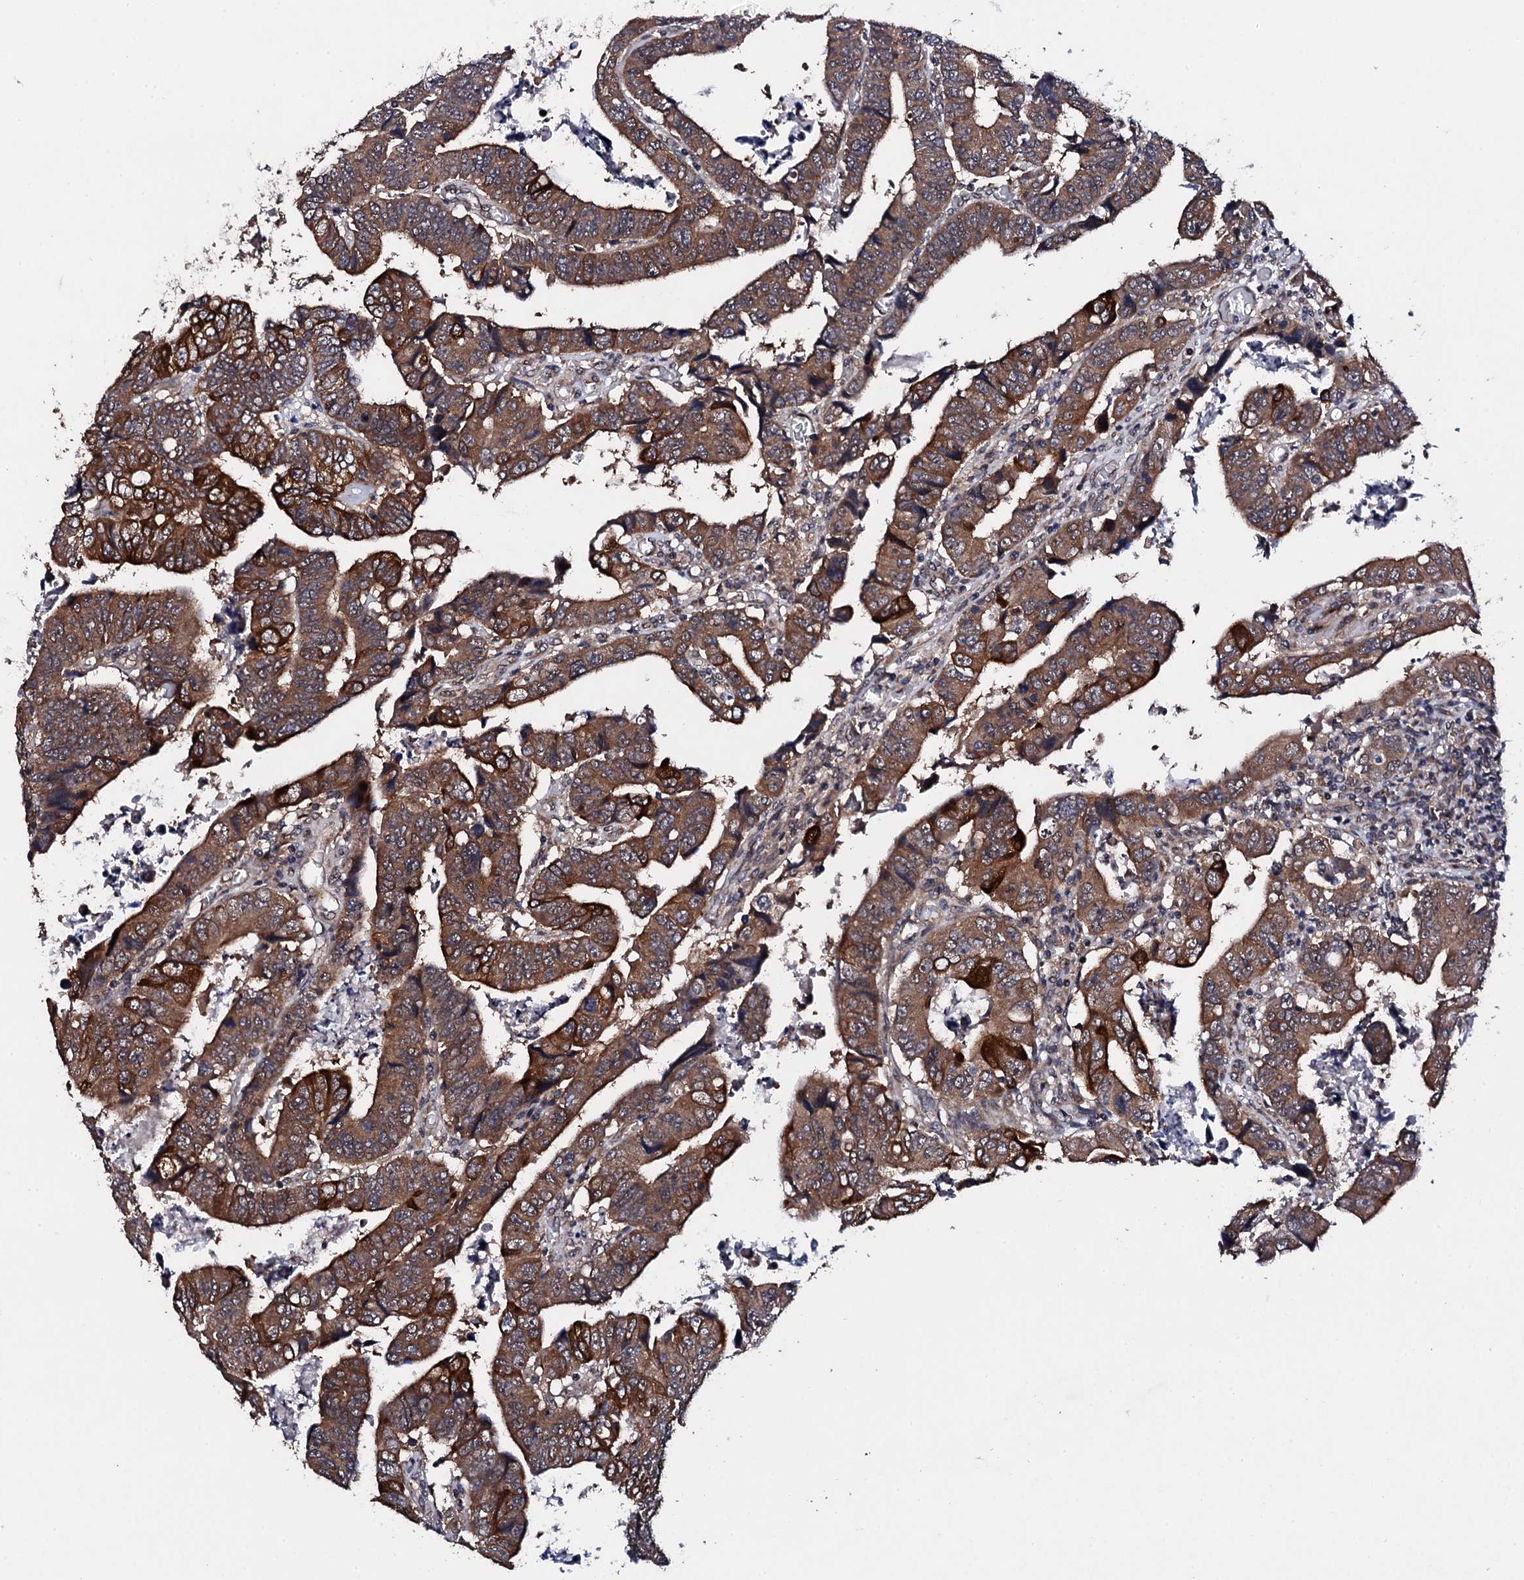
{"staining": {"intensity": "moderate", "quantity": ">75%", "location": "cytoplasmic/membranous"}, "tissue": "colorectal cancer", "cell_type": "Tumor cells", "image_type": "cancer", "snomed": [{"axis": "morphology", "description": "Normal tissue, NOS"}, {"axis": "morphology", "description": "Adenocarcinoma, NOS"}, {"axis": "topography", "description": "Rectum"}], "caption": "A brown stain shows moderate cytoplasmic/membranous expression of a protein in colorectal cancer (adenocarcinoma) tumor cells.", "gene": "IP6K1", "patient": {"sex": "female", "age": 65}}